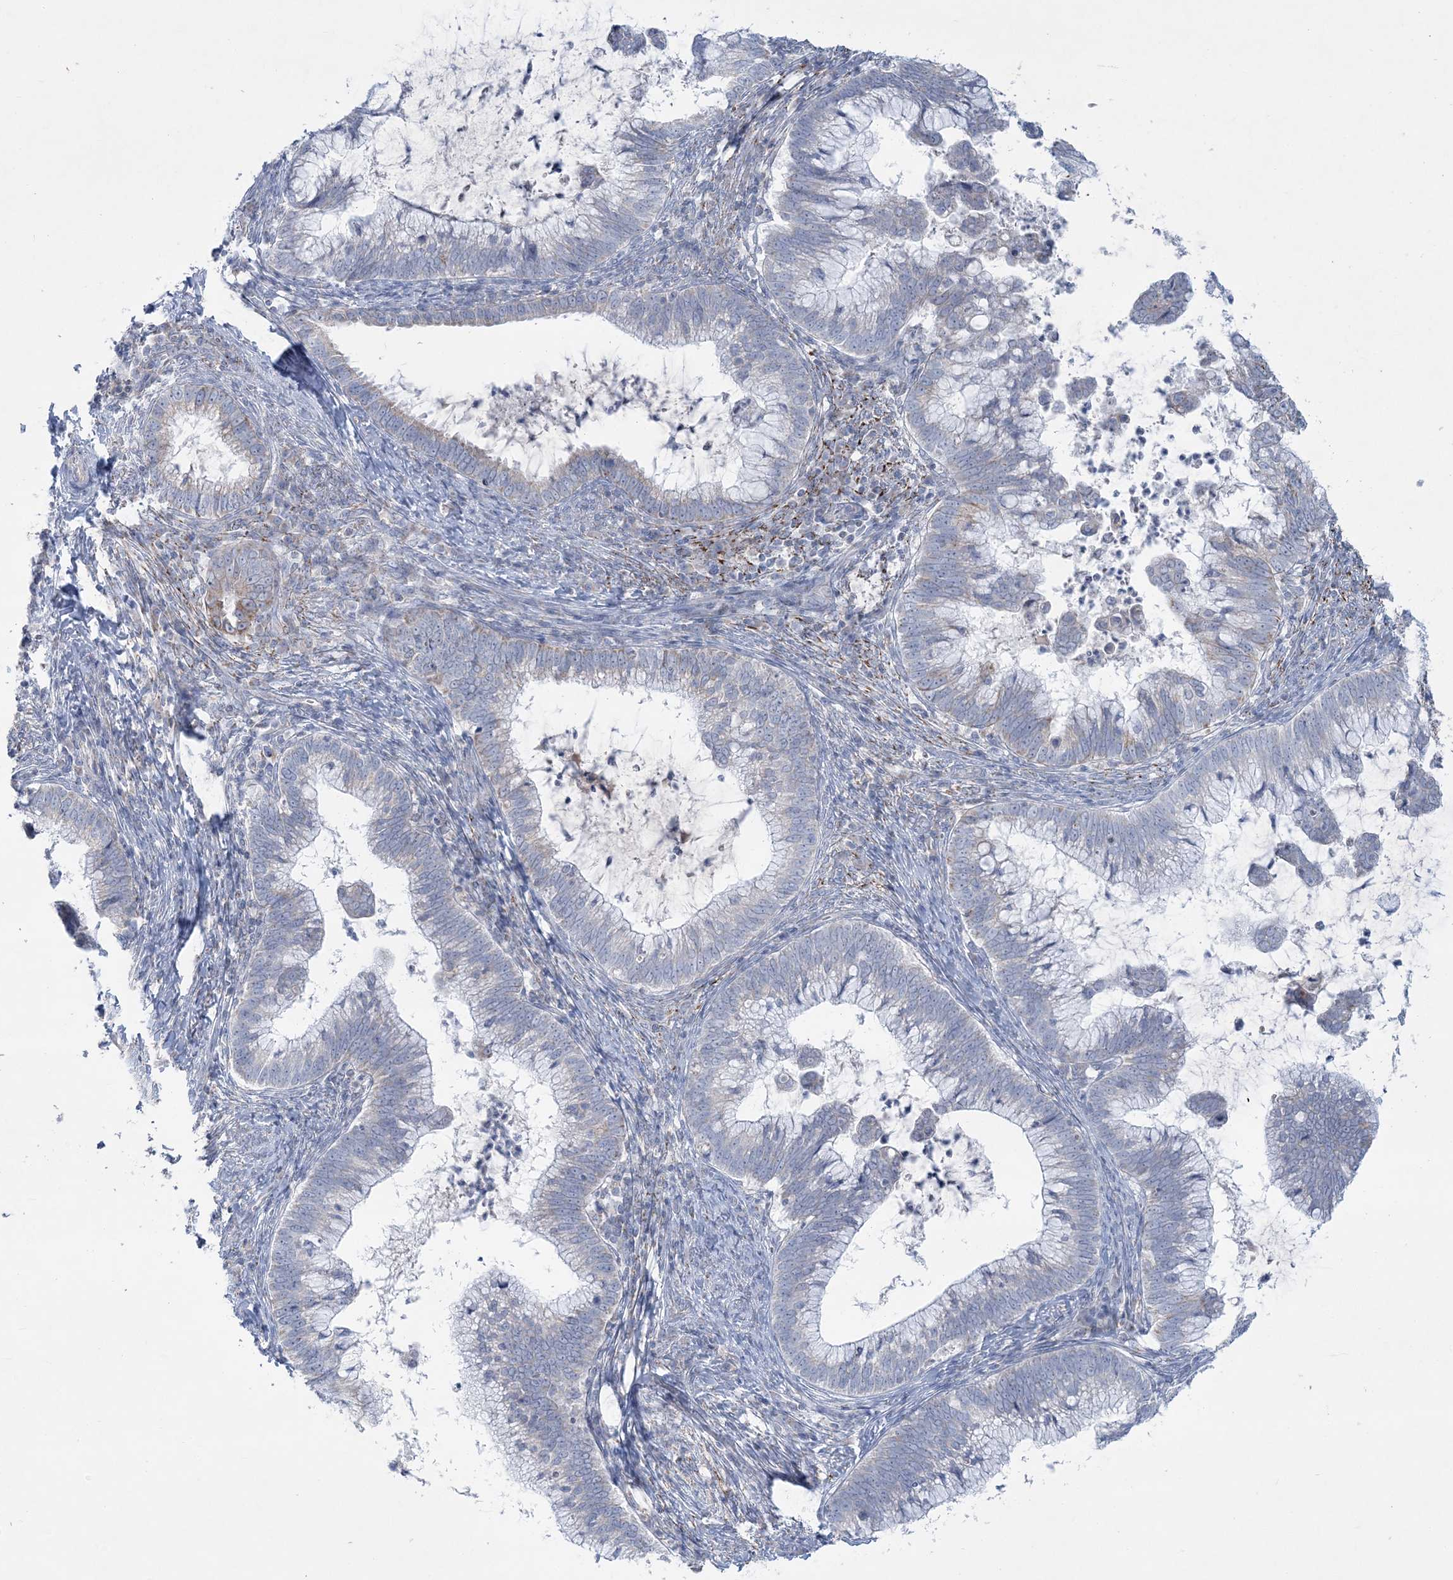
{"staining": {"intensity": "negative", "quantity": "none", "location": "none"}, "tissue": "cervical cancer", "cell_type": "Tumor cells", "image_type": "cancer", "snomed": [{"axis": "morphology", "description": "Adenocarcinoma, NOS"}, {"axis": "topography", "description": "Cervix"}], "caption": "High magnification brightfield microscopy of cervical adenocarcinoma stained with DAB (3,3'-diaminobenzidine) (brown) and counterstained with hematoxylin (blue): tumor cells show no significant staining. (DAB (3,3'-diaminobenzidine) IHC, high magnification).", "gene": "TBC1D7", "patient": {"sex": "female", "age": 36}}